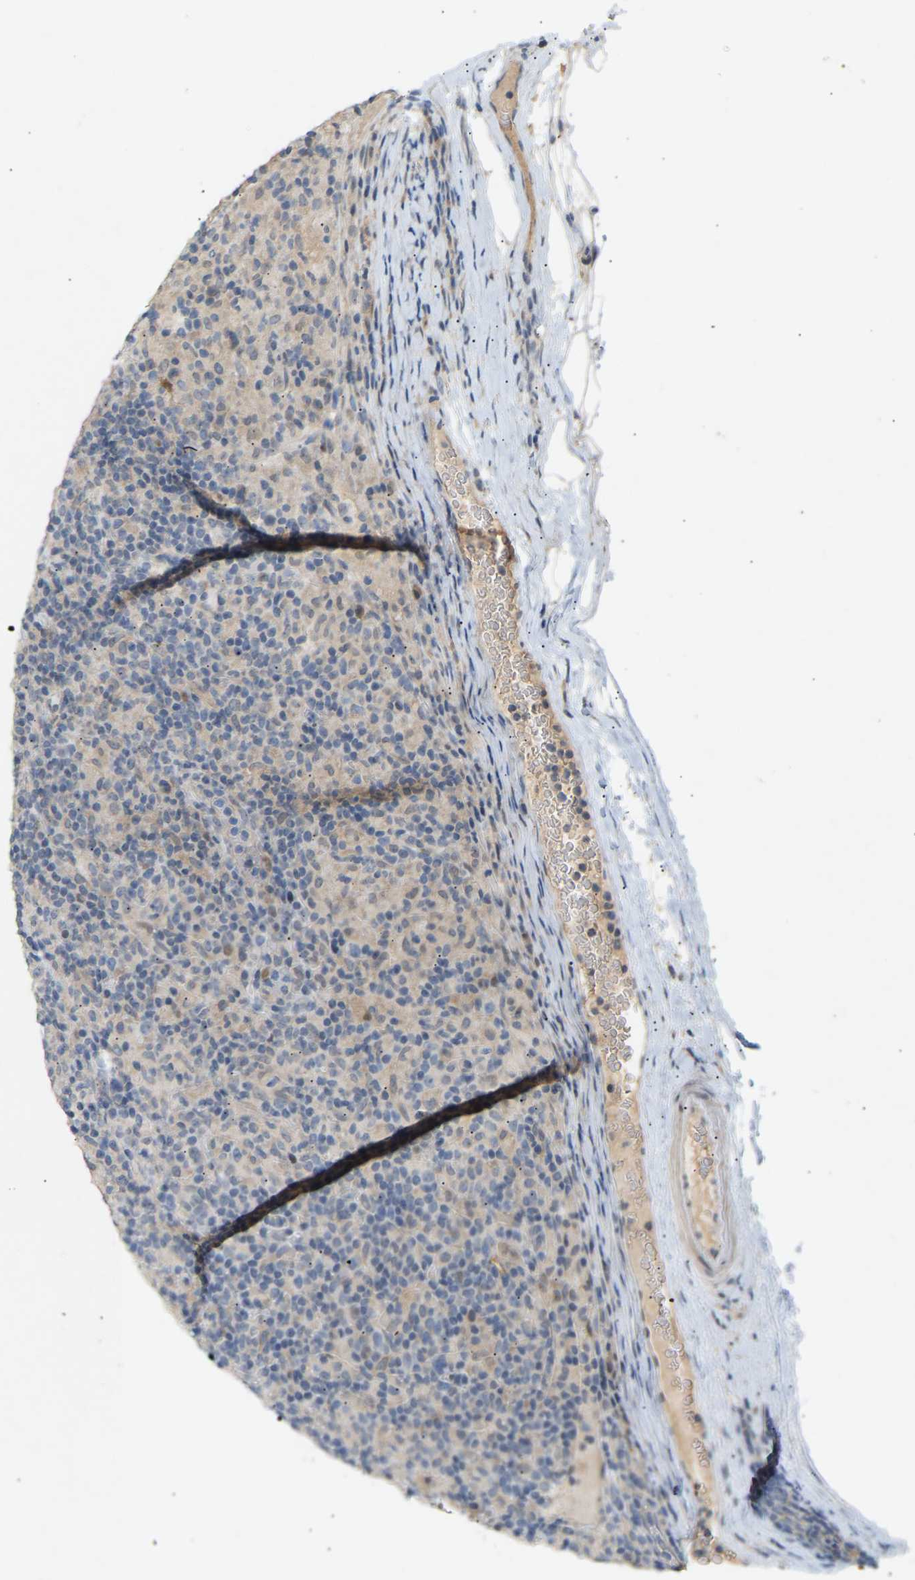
{"staining": {"intensity": "negative", "quantity": "none", "location": "none"}, "tissue": "lymphoma", "cell_type": "Tumor cells", "image_type": "cancer", "snomed": [{"axis": "morphology", "description": "Hodgkin's disease, NOS"}, {"axis": "topography", "description": "Lymph node"}], "caption": "High power microscopy image of an immunohistochemistry photomicrograph of Hodgkin's disease, revealing no significant staining in tumor cells.", "gene": "PTPN4", "patient": {"sex": "male", "age": 70}}